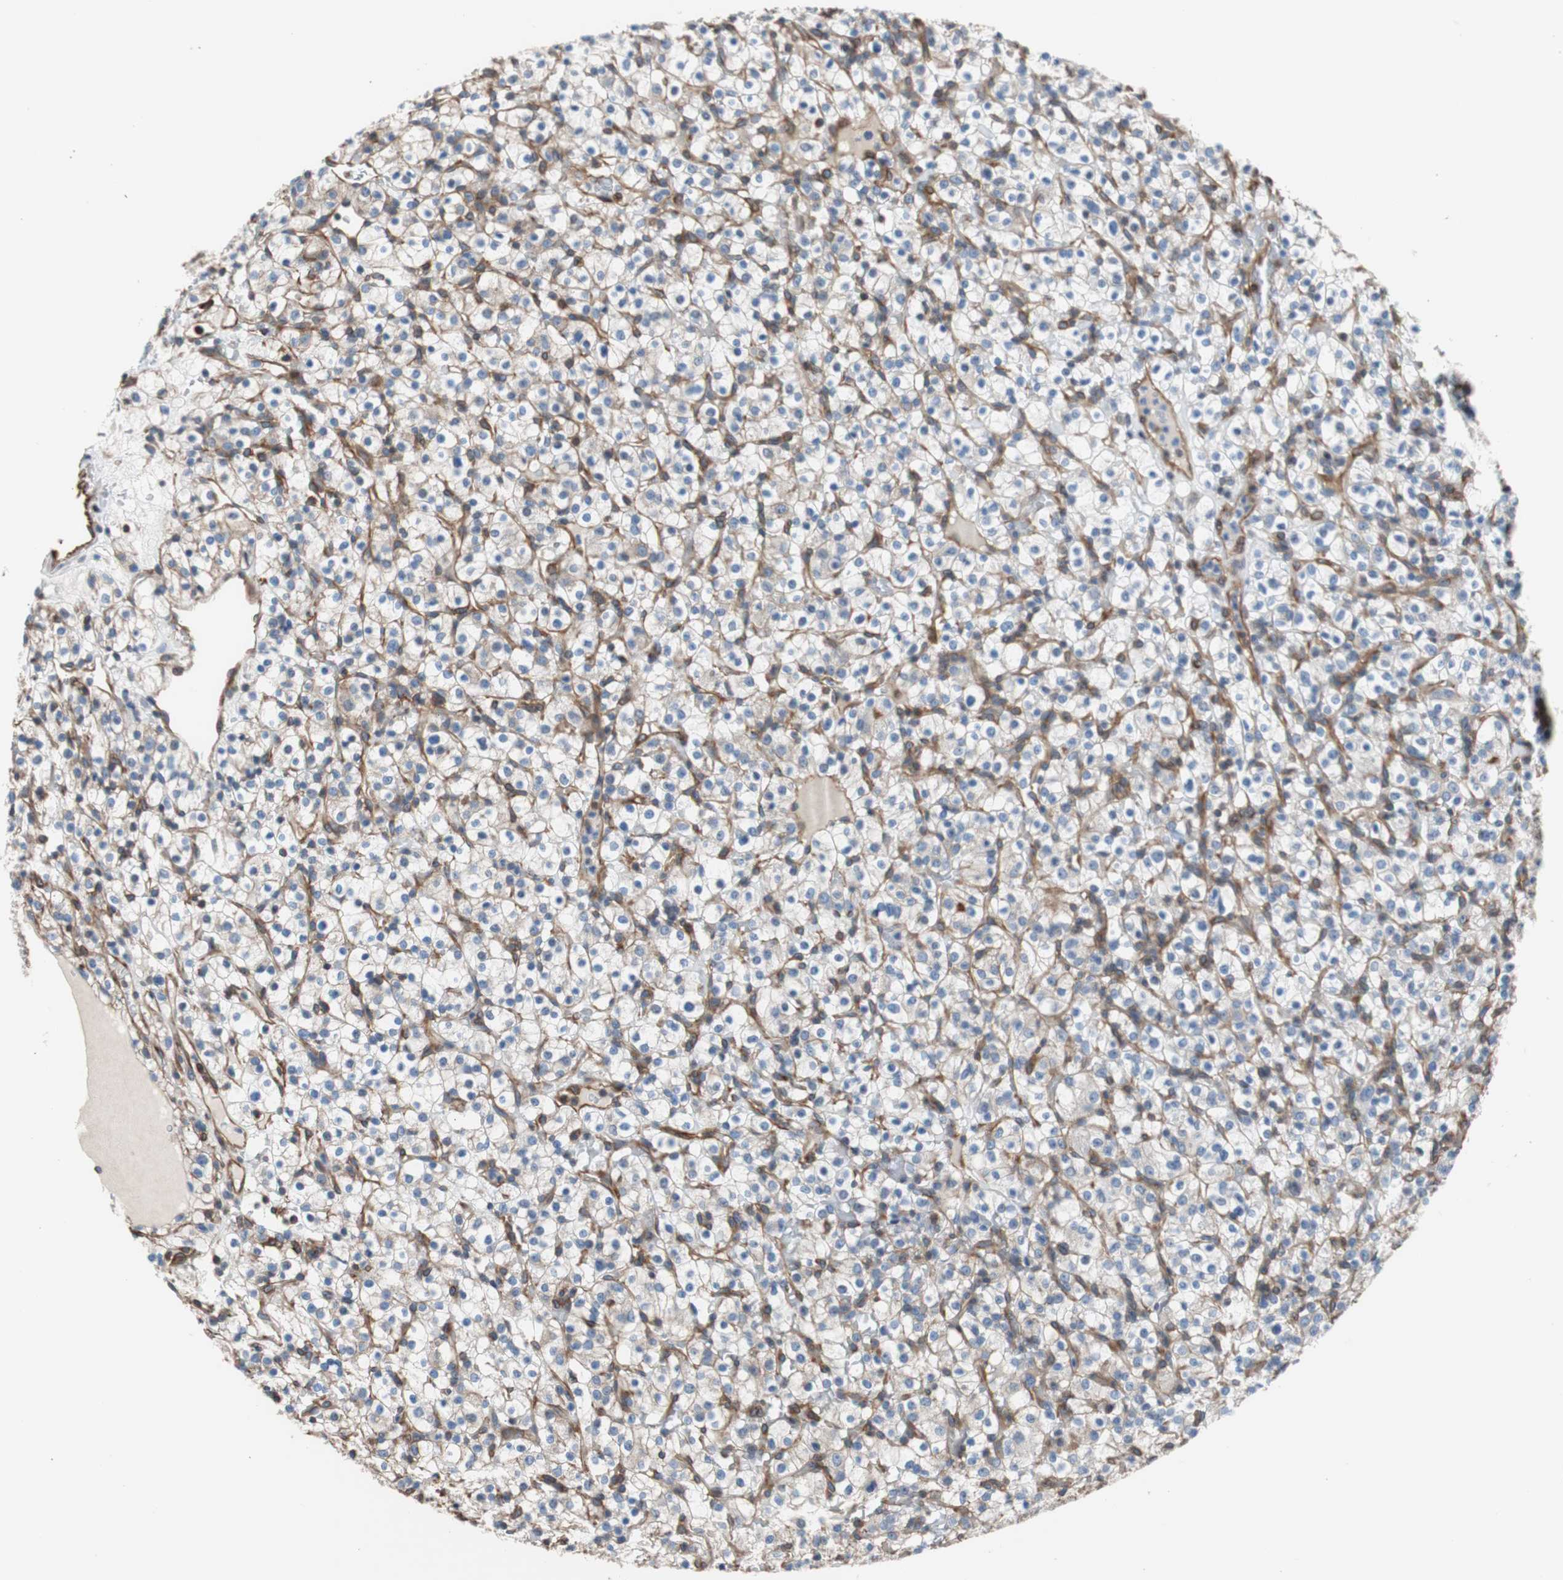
{"staining": {"intensity": "negative", "quantity": "none", "location": "none"}, "tissue": "renal cancer", "cell_type": "Tumor cells", "image_type": "cancer", "snomed": [{"axis": "morphology", "description": "Normal tissue, NOS"}, {"axis": "morphology", "description": "Adenocarcinoma, NOS"}, {"axis": "topography", "description": "Kidney"}], "caption": "Immunohistochemistry (IHC) of human adenocarcinoma (renal) demonstrates no staining in tumor cells.", "gene": "KIF3B", "patient": {"sex": "female", "age": 72}}